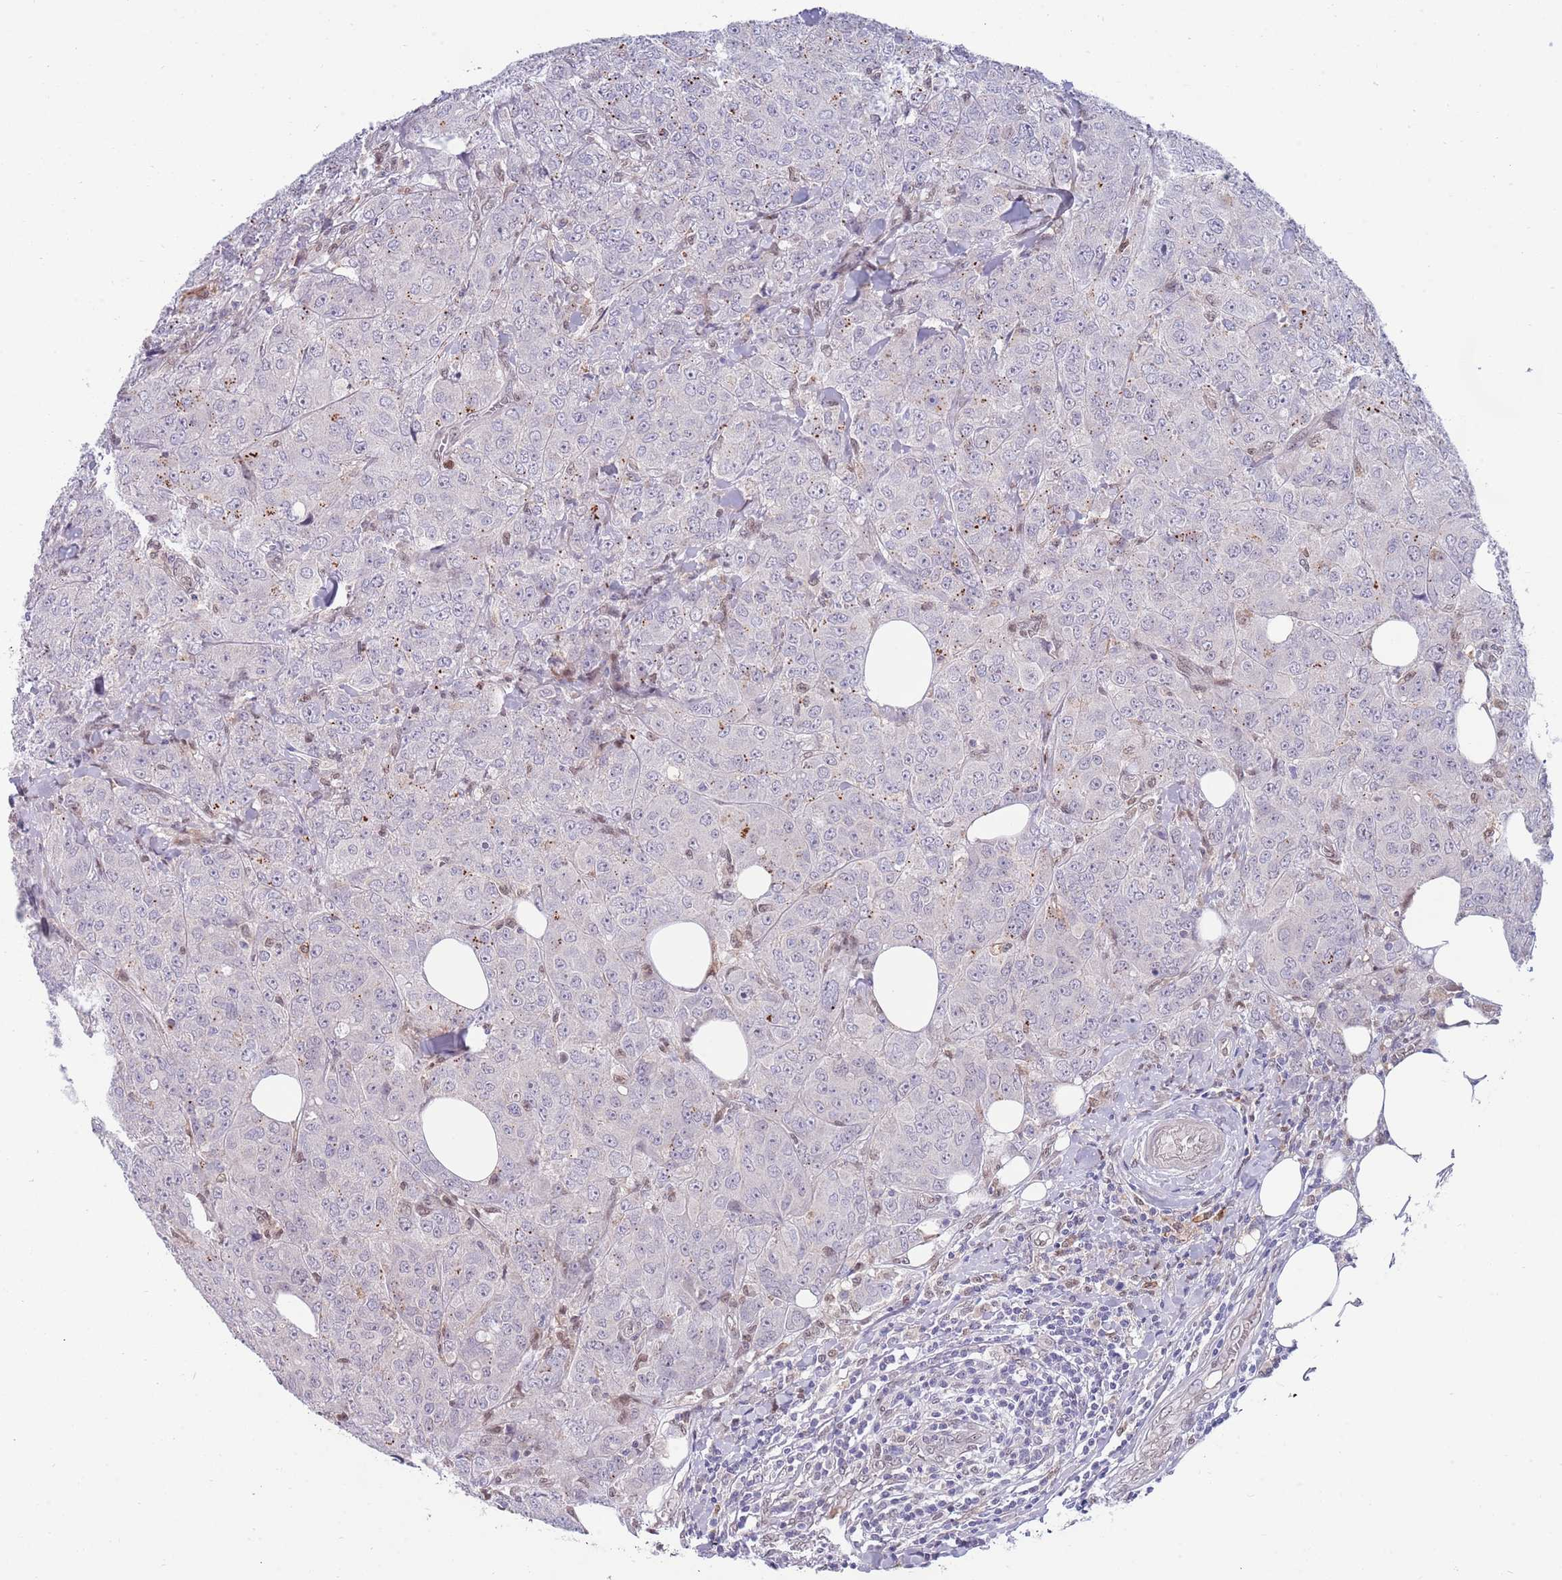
{"staining": {"intensity": "negative", "quantity": "none", "location": "none"}, "tissue": "breast cancer", "cell_type": "Tumor cells", "image_type": "cancer", "snomed": [{"axis": "morphology", "description": "Duct carcinoma"}, {"axis": "topography", "description": "Breast"}], "caption": "IHC of human invasive ductal carcinoma (breast) shows no expression in tumor cells.", "gene": "NLRP6", "patient": {"sex": "female", "age": 43}}